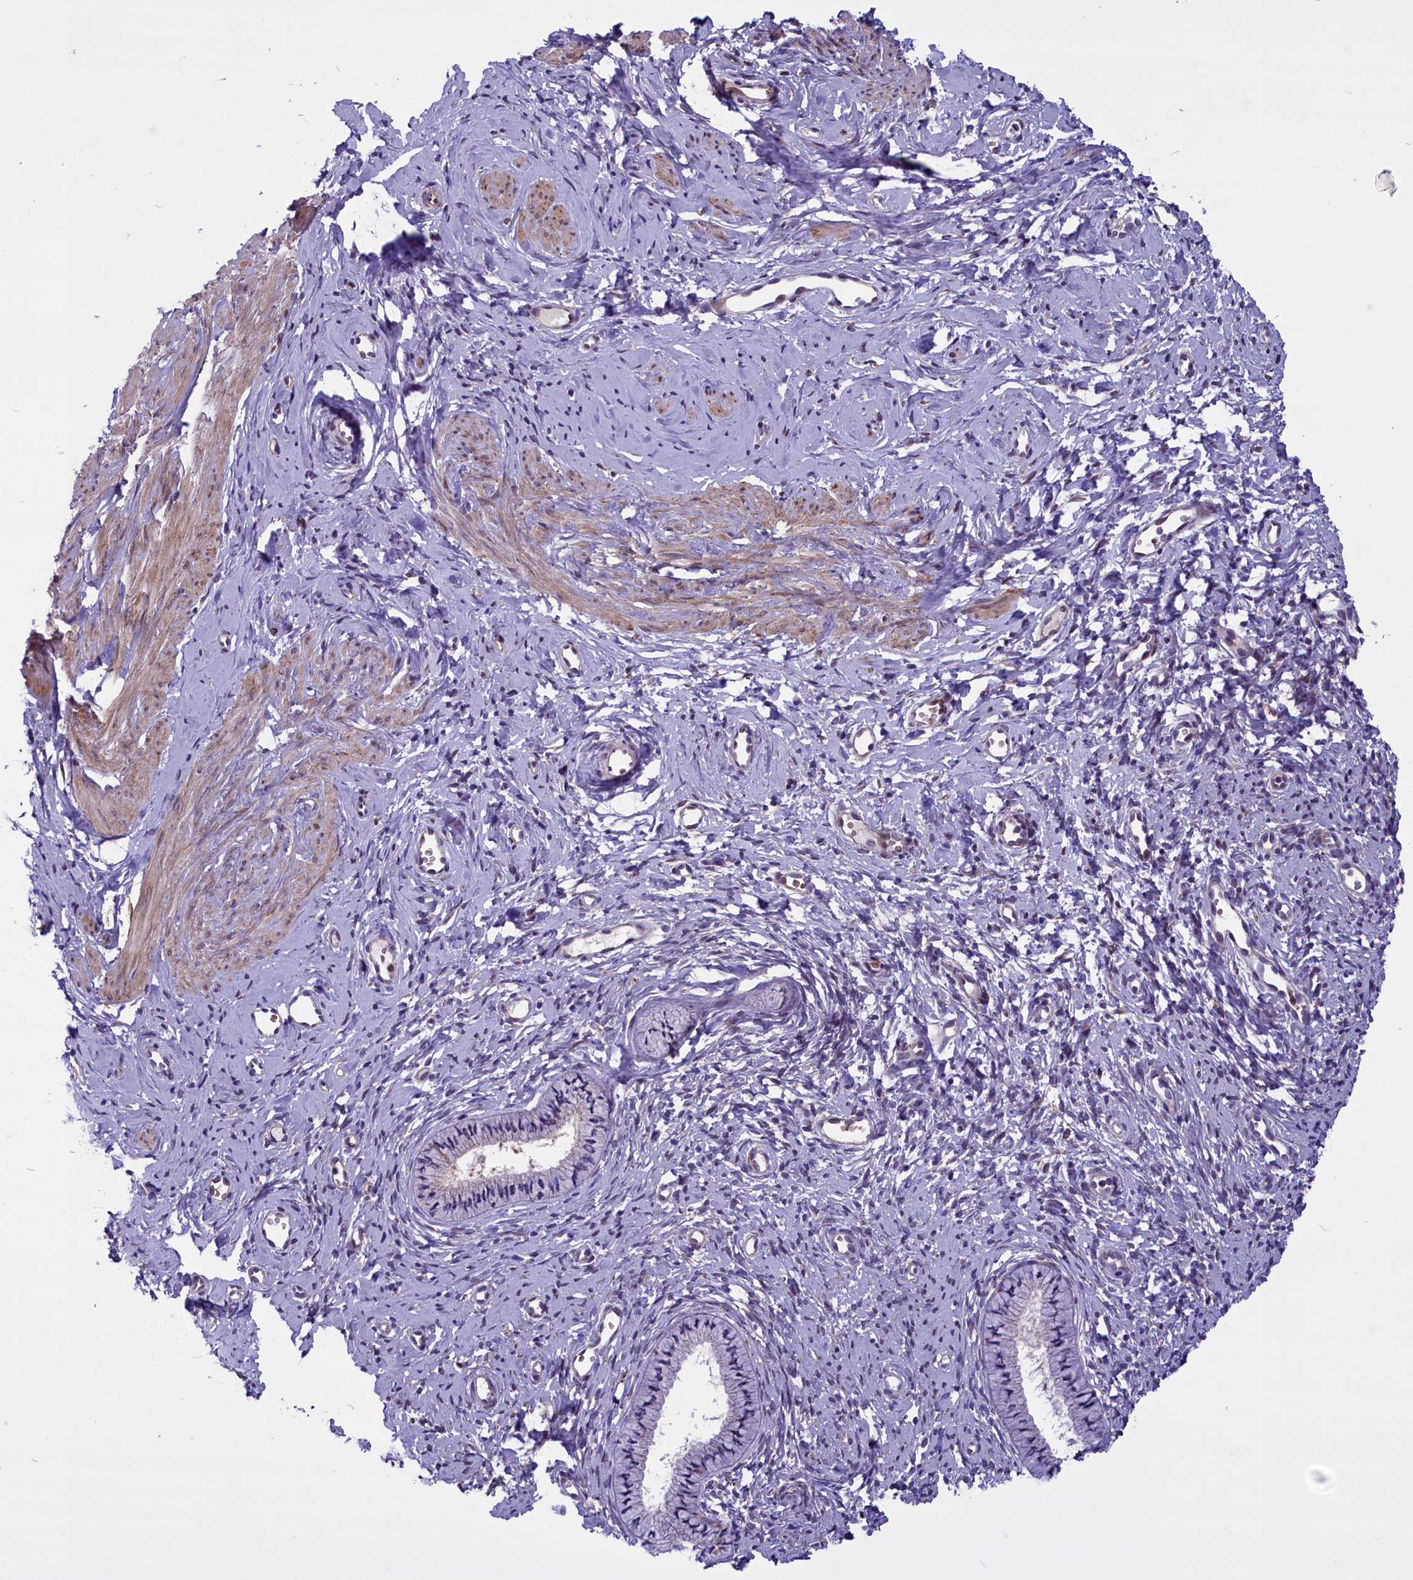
{"staining": {"intensity": "weak", "quantity": "<25%", "location": "cytoplasmic/membranous"}, "tissue": "cervix", "cell_type": "Glandular cells", "image_type": "normal", "snomed": [{"axis": "morphology", "description": "Normal tissue, NOS"}, {"axis": "topography", "description": "Cervix"}], "caption": "Immunohistochemical staining of normal cervix exhibits no significant expression in glandular cells. Brightfield microscopy of immunohistochemistry (IHC) stained with DAB (3,3'-diaminobenzidine) (brown) and hematoxylin (blue), captured at high magnification.", "gene": "MIEF2", "patient": {"sex": "female", "age": 57}}